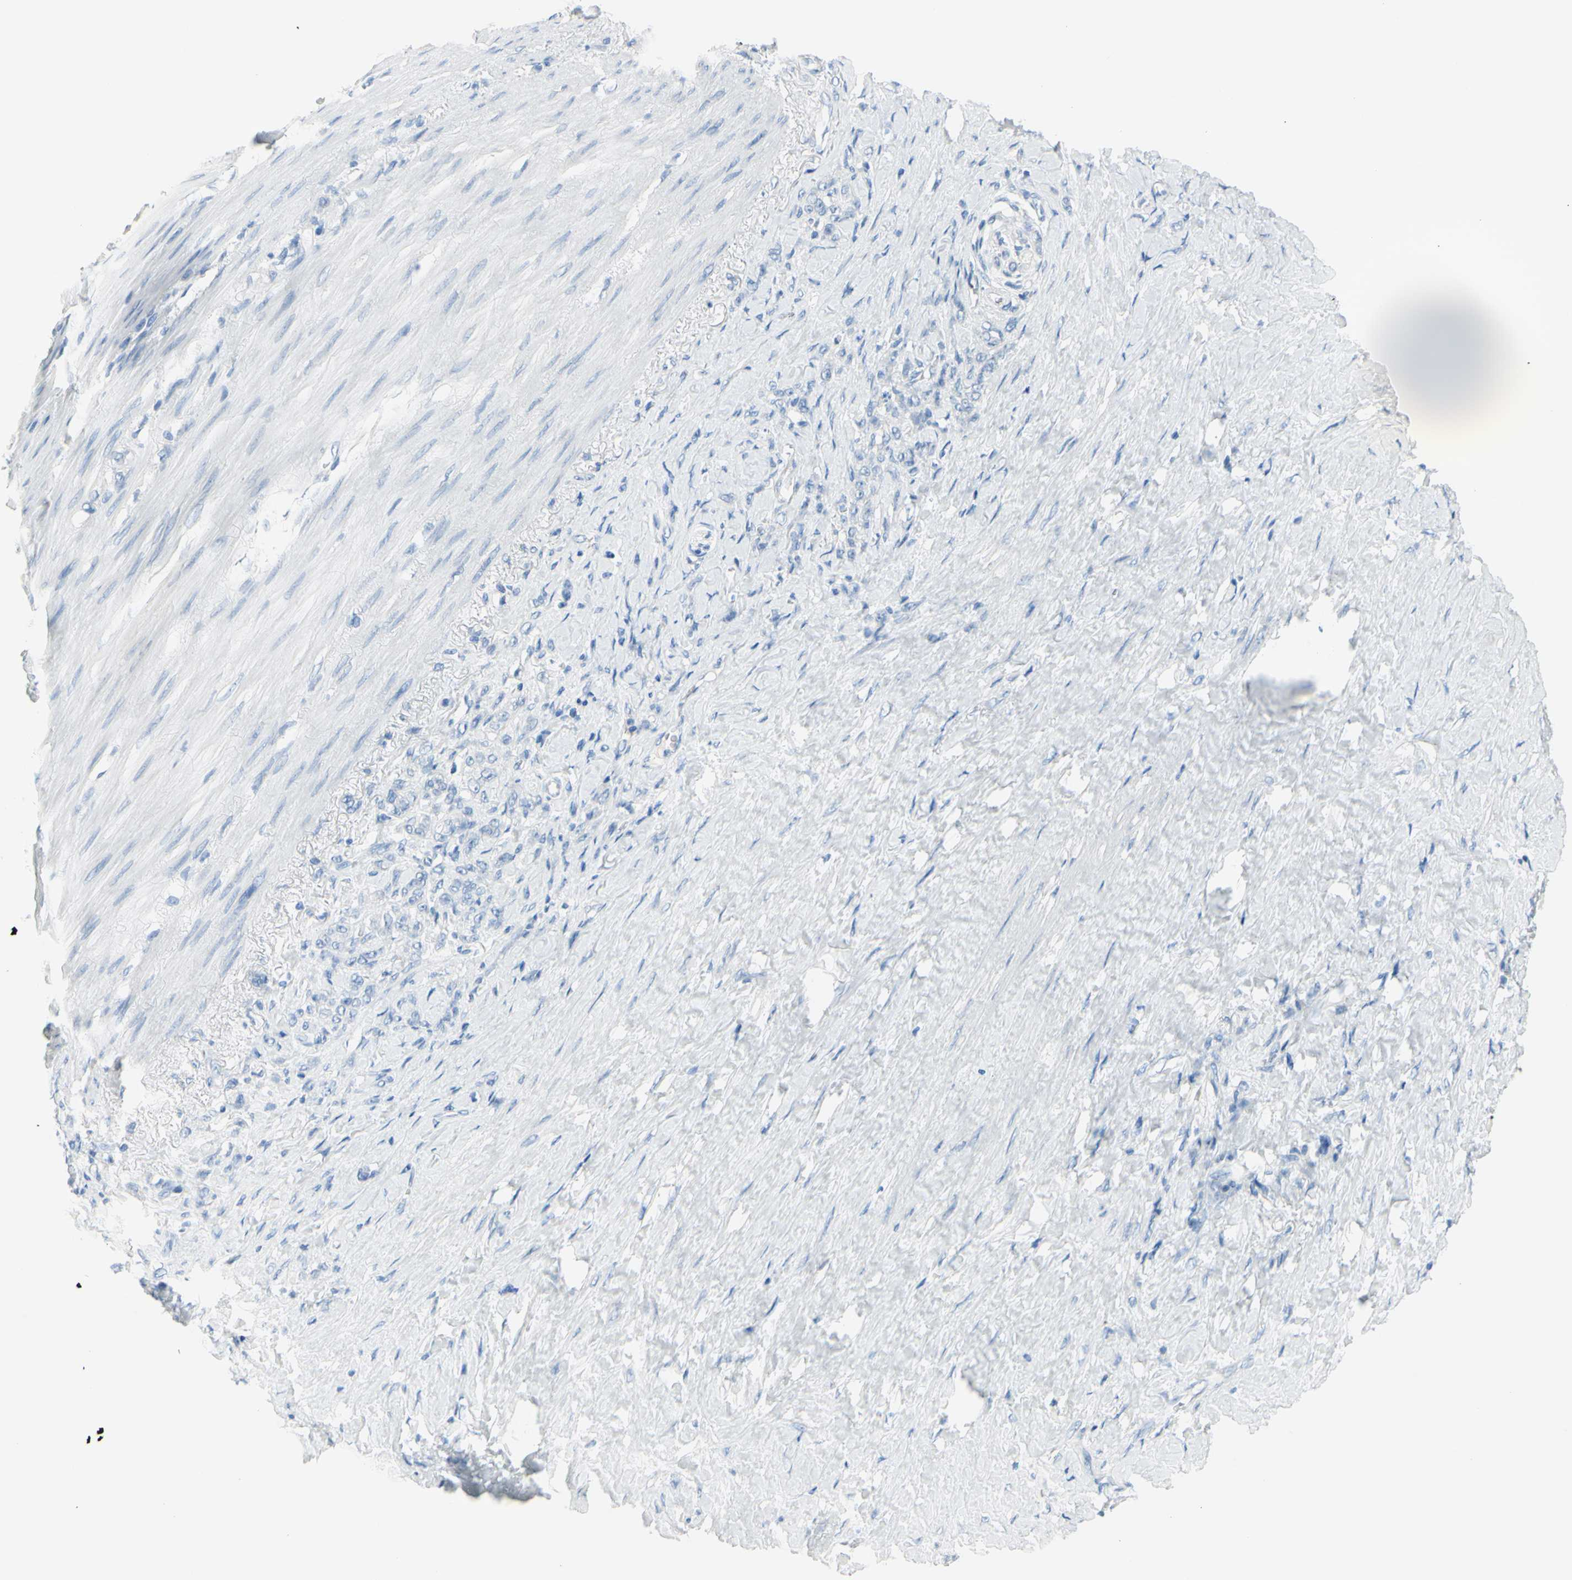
{"staining": {"intensity": "negative", "quantity": "none", "location": "none"}, "tissue": "stomach cancer", "cell_type": "Tumor cells", "image_type": "cancer", "snomed": [{"axis": "morphology", "description": "Adenocarcinoma, NOS"}, {"axis": "topography", "description": "Stomach"}], "caption": "Stomach cancer was stained to show a protein in brown. There is no significant positivity in tumor cells.", "gene": "DCT", "patient": {"sex": "male", "age": 82}}